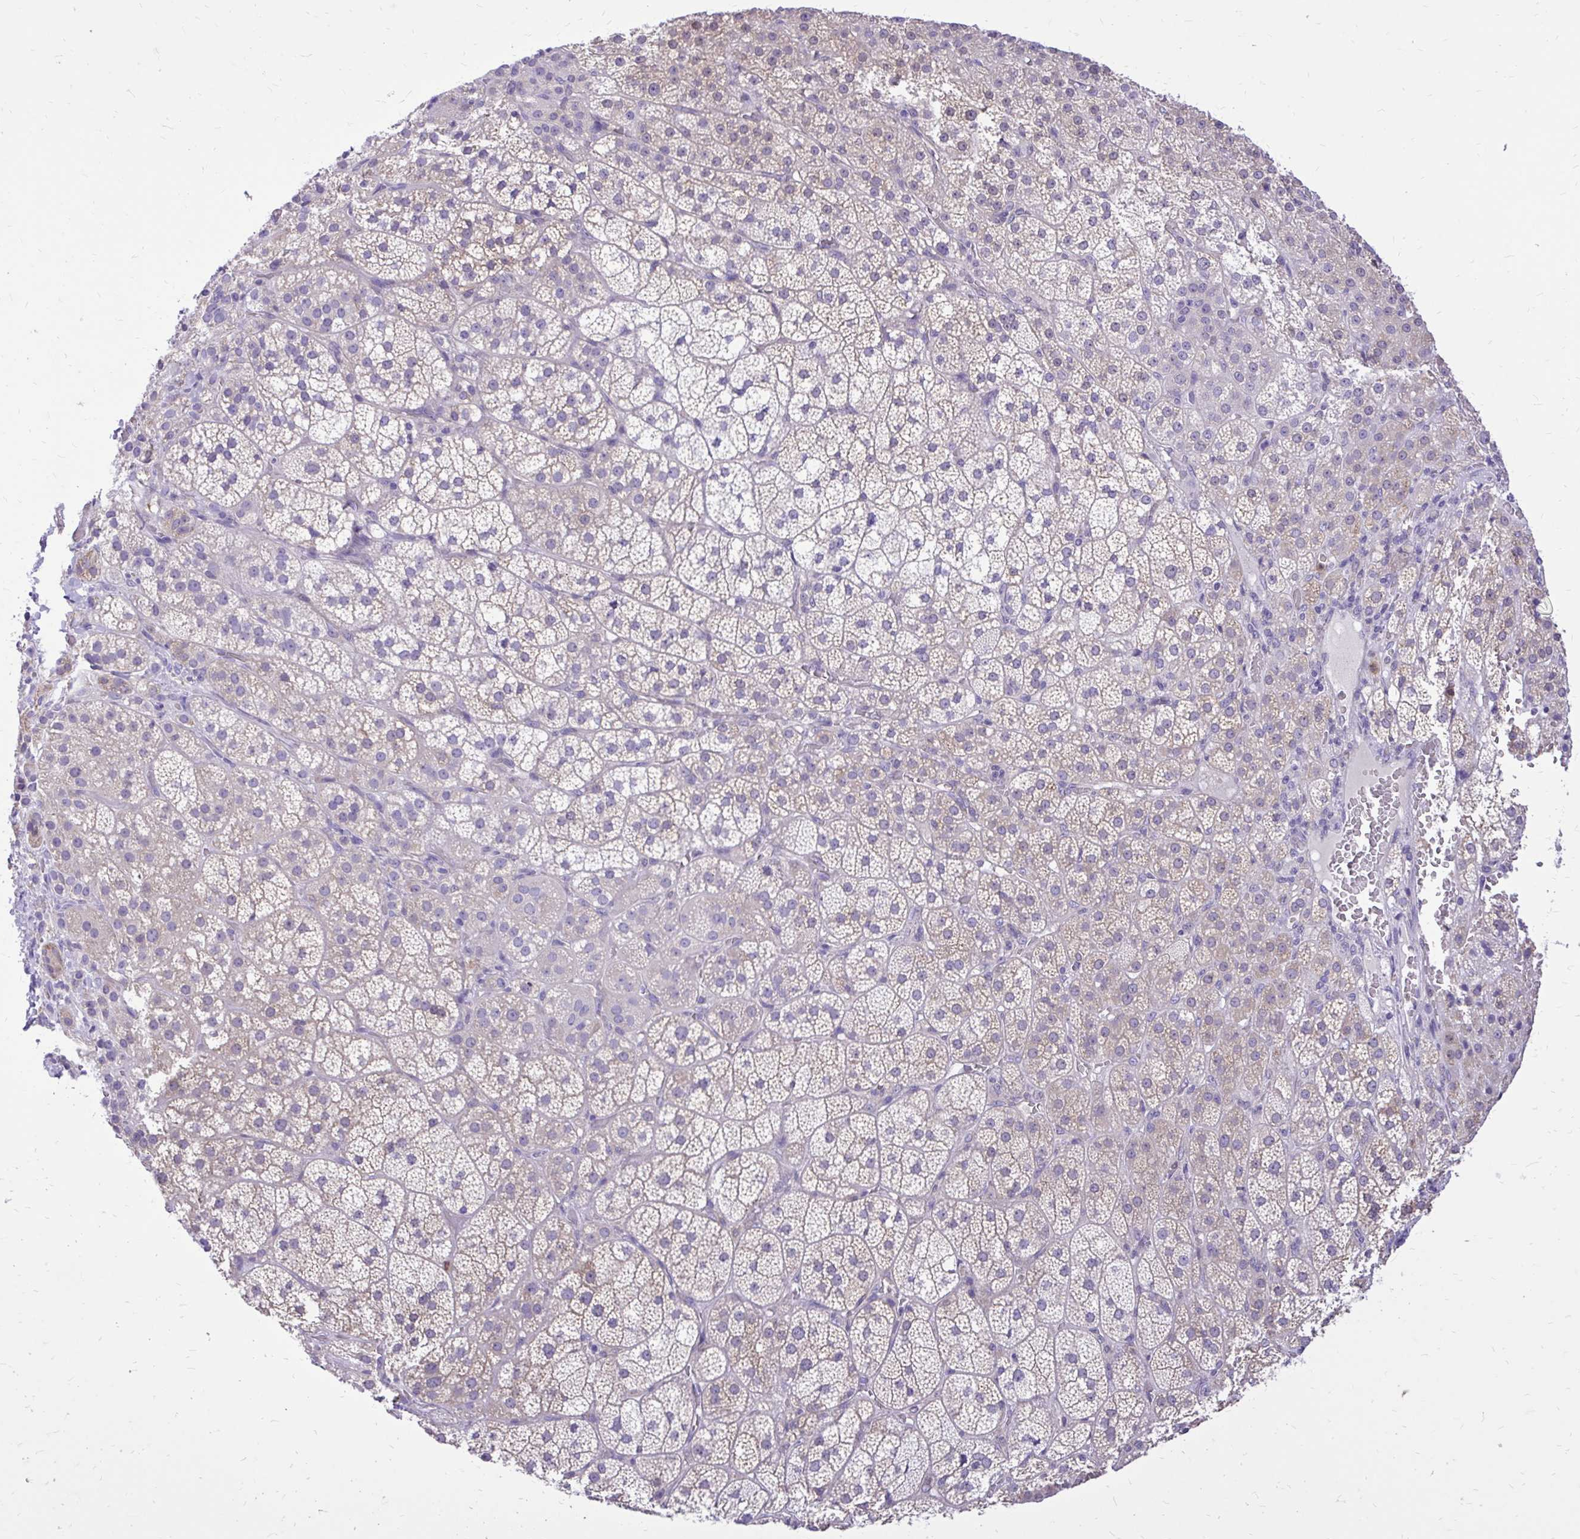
{"staining": {"intensity": "weak", "quantity": "25%-75%", "location": "cytoplasmic/membranous"}, "tissue": "adrenal gland", "cell_type": "Glandular cells", "image_type": "normal", "snomed": [{"axis": "morphology", "description": "Normal tissue, NOS"}, {"axis": "topography", "description": "Adrenal gland"}], "caption": "The histopathology image displays a brown stain indicating the presence of a protein in the cytoplasmic/membranous of glandular cells in adrenal gland. (IHC, brightfield microscopy, high magnification).", "gene": "CAT", "patient": {"sex": "female", "age": 60}}